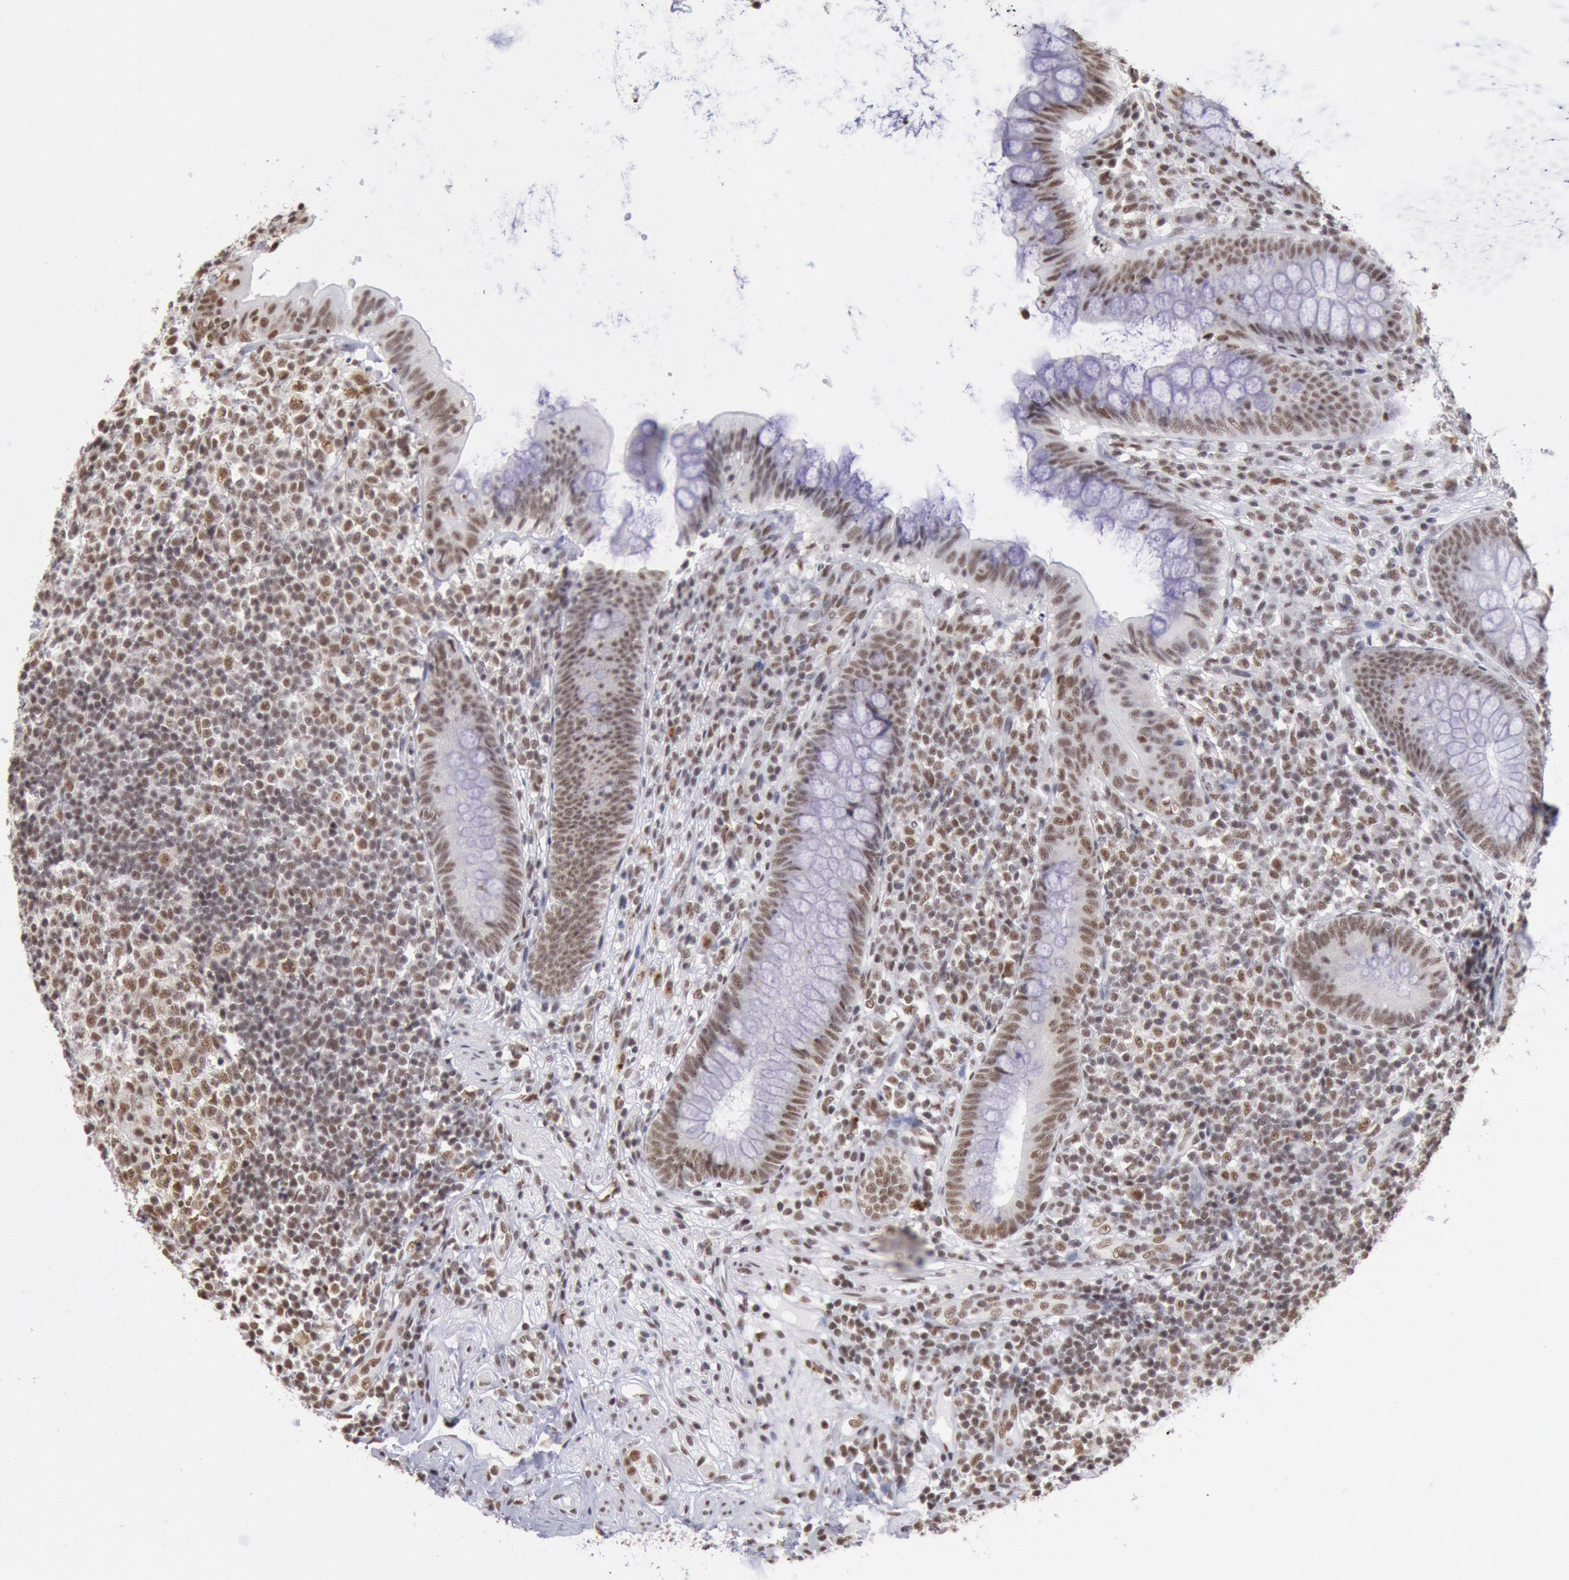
{"staining": {"intensity": "moderate", "quantity": ">75%", "location": "nuclear"}, "tissue": "appendix", "cell_type": "Glandular cells", "image_type": "normal", "snomed": [{"axis": "morphology", "description": "Normal tissue, NOS"}, {"axis": "topography", "description": "Appendix"}], "caption": "Immunohistochemical staining of normal appendix reveals medium levels of moderate nuclear expression in approximately >75% of glandular cells.", "gene": "SNRPD3", "patient": {"sex": "female", "age": 66}}